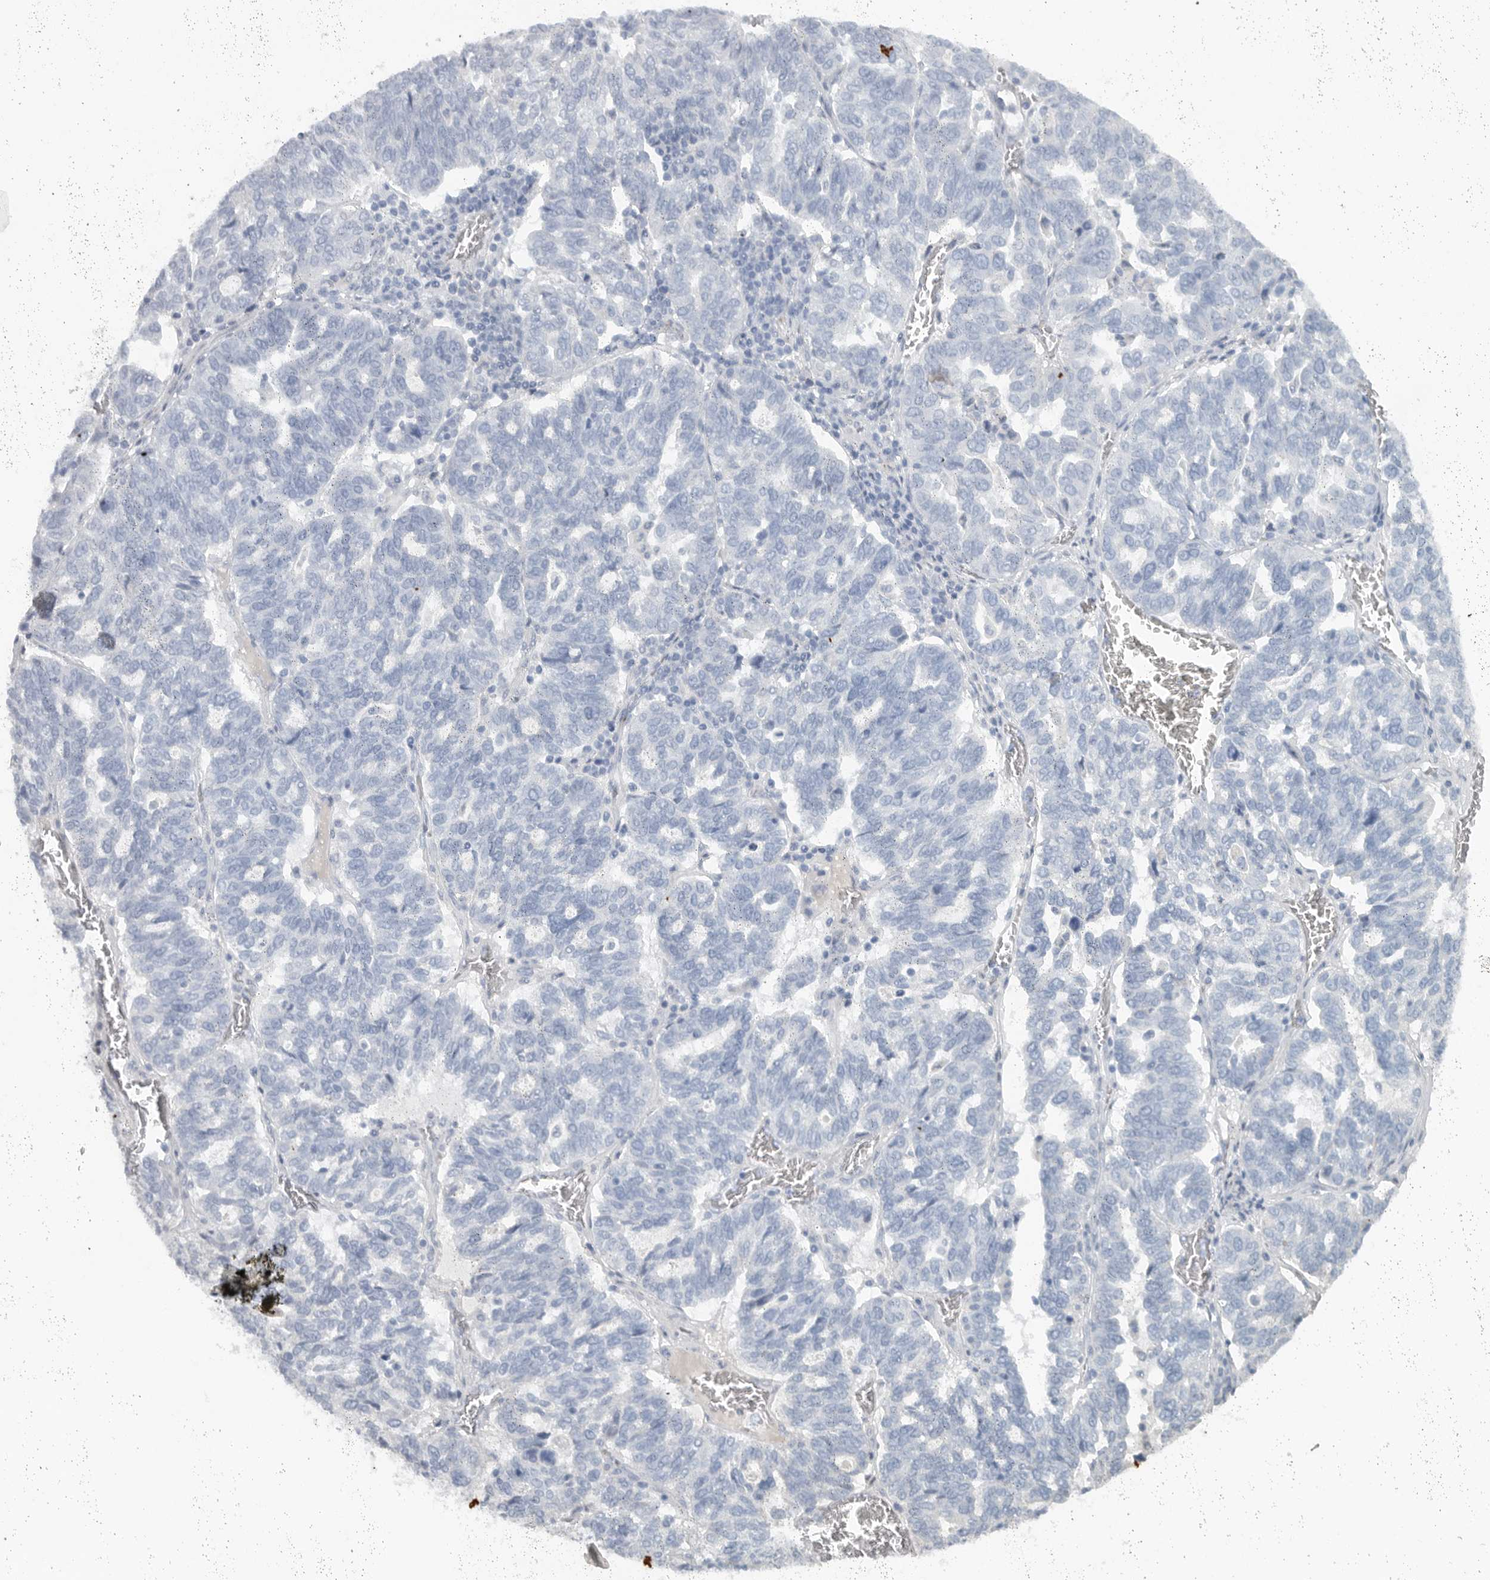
{"staining": {"intensity": "negative", "quantity": "none", "location": "none"}, "tissue": "ovarian cancer", "cell_type": "Tumor cells", "image_type": "cancer", "snomed": [{"axis": "morphology", "description": "Cystadenocarcinoma, serous, NOS"}, {"axis": "topography", "description": "Ovary"}], "caption": "There is no significant staining in tumor cells of ovarian serous cystadenocarcinoma.", "gene": "PAM", "patient": {"sex": "female", "age": 59}}